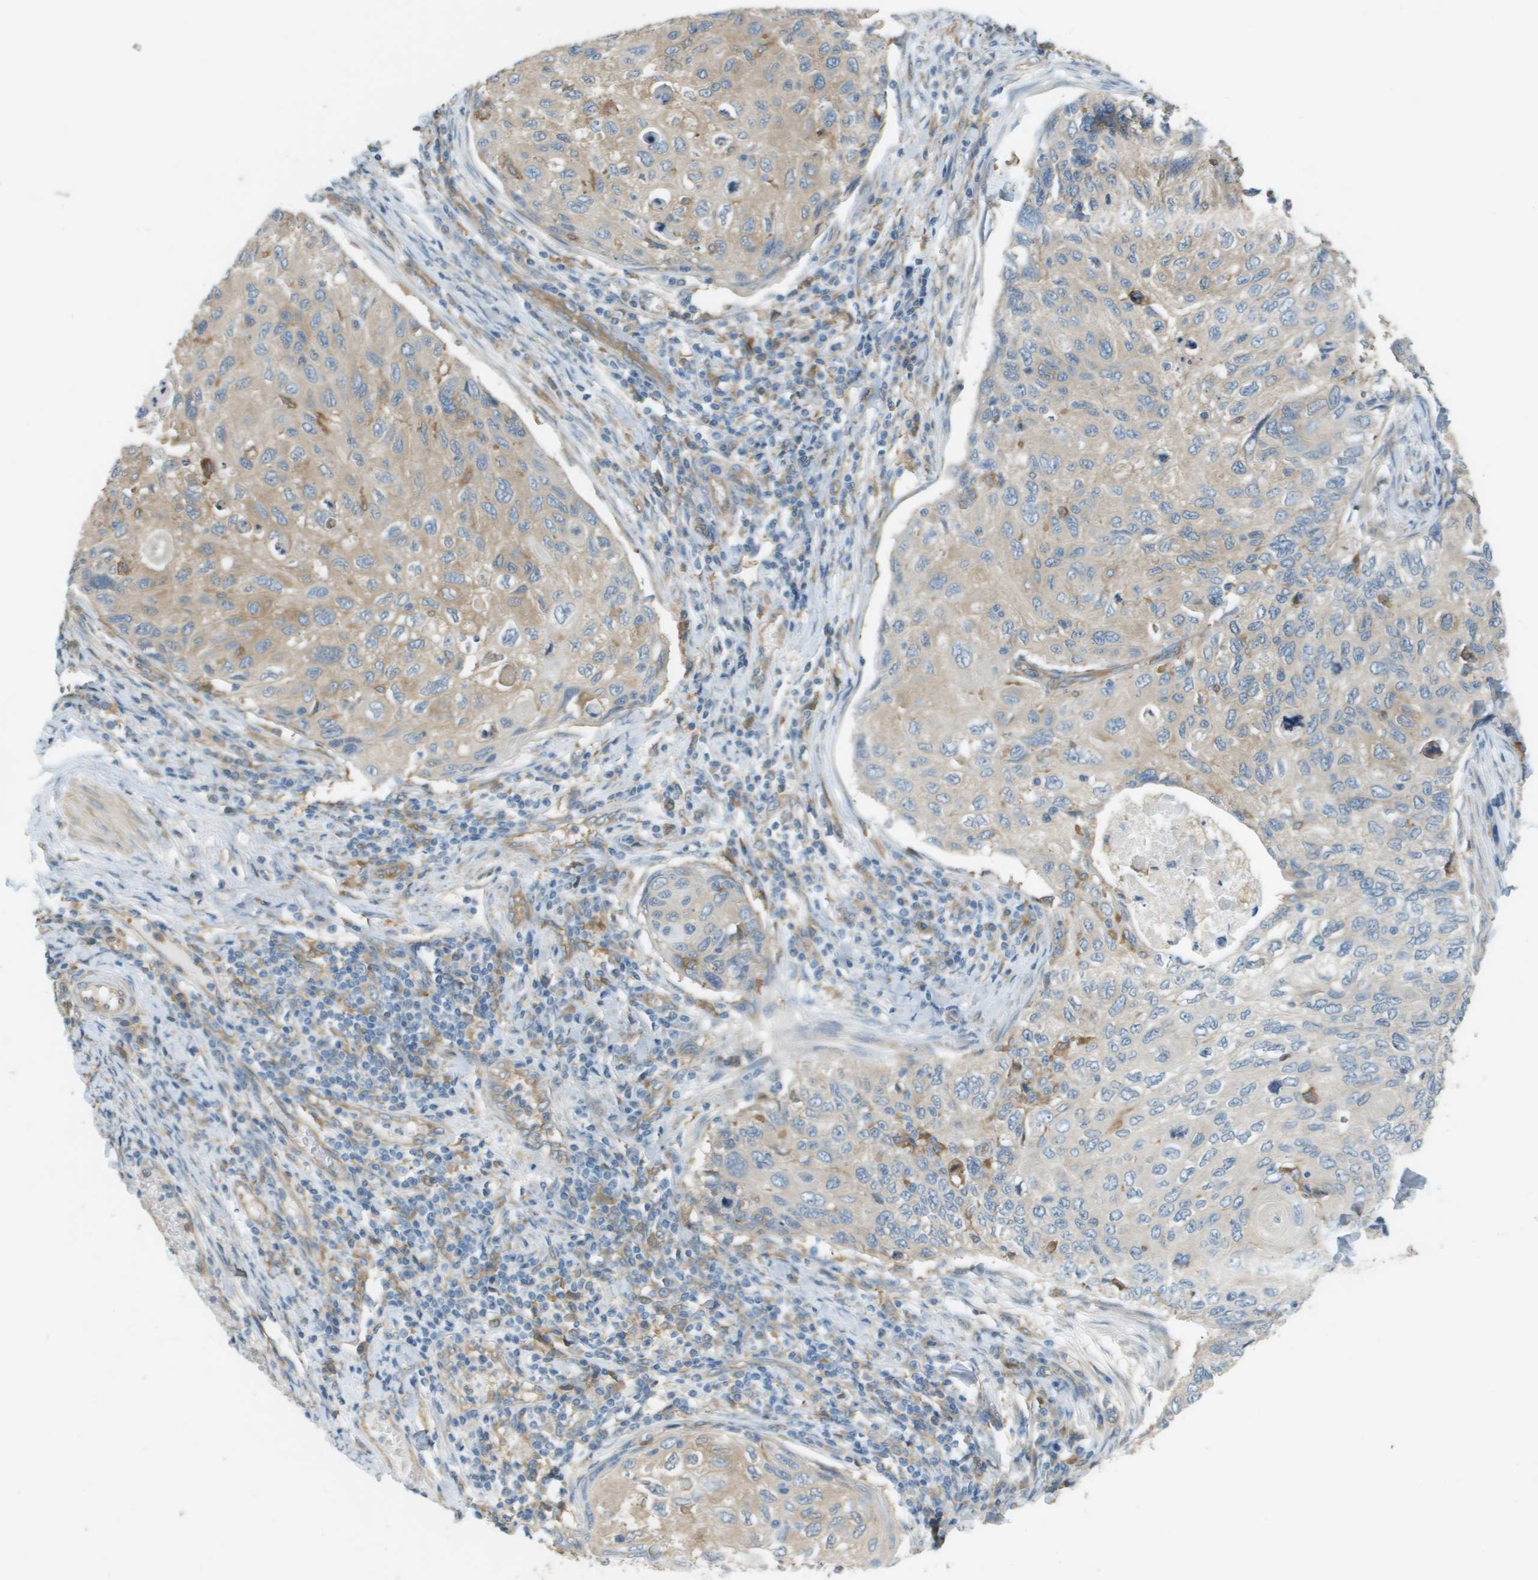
{"staining": {"intensity": "weak", "quantity": "25%-75%", "location": "cytoplasmic/membranous"}, "tissue": "cervical cancer", "cell_type": "Tumor cells", "image_type": "cancer", "snomed": [{"axis": "morphology", "description": "Squamous cell carcinoma, NOS"}, {"axis": "topography", "description": "Cervix"}], "caption": "DAB immunohistochemical staining of human cervical cancer (squamous cell carcinoma) demonstrates weak cytoplasmic/membranous protein positivity in approximately 25%-75% of tumor cells.", "gene": "CORO1B", "patient": {"sex": "female", "age": 70}}